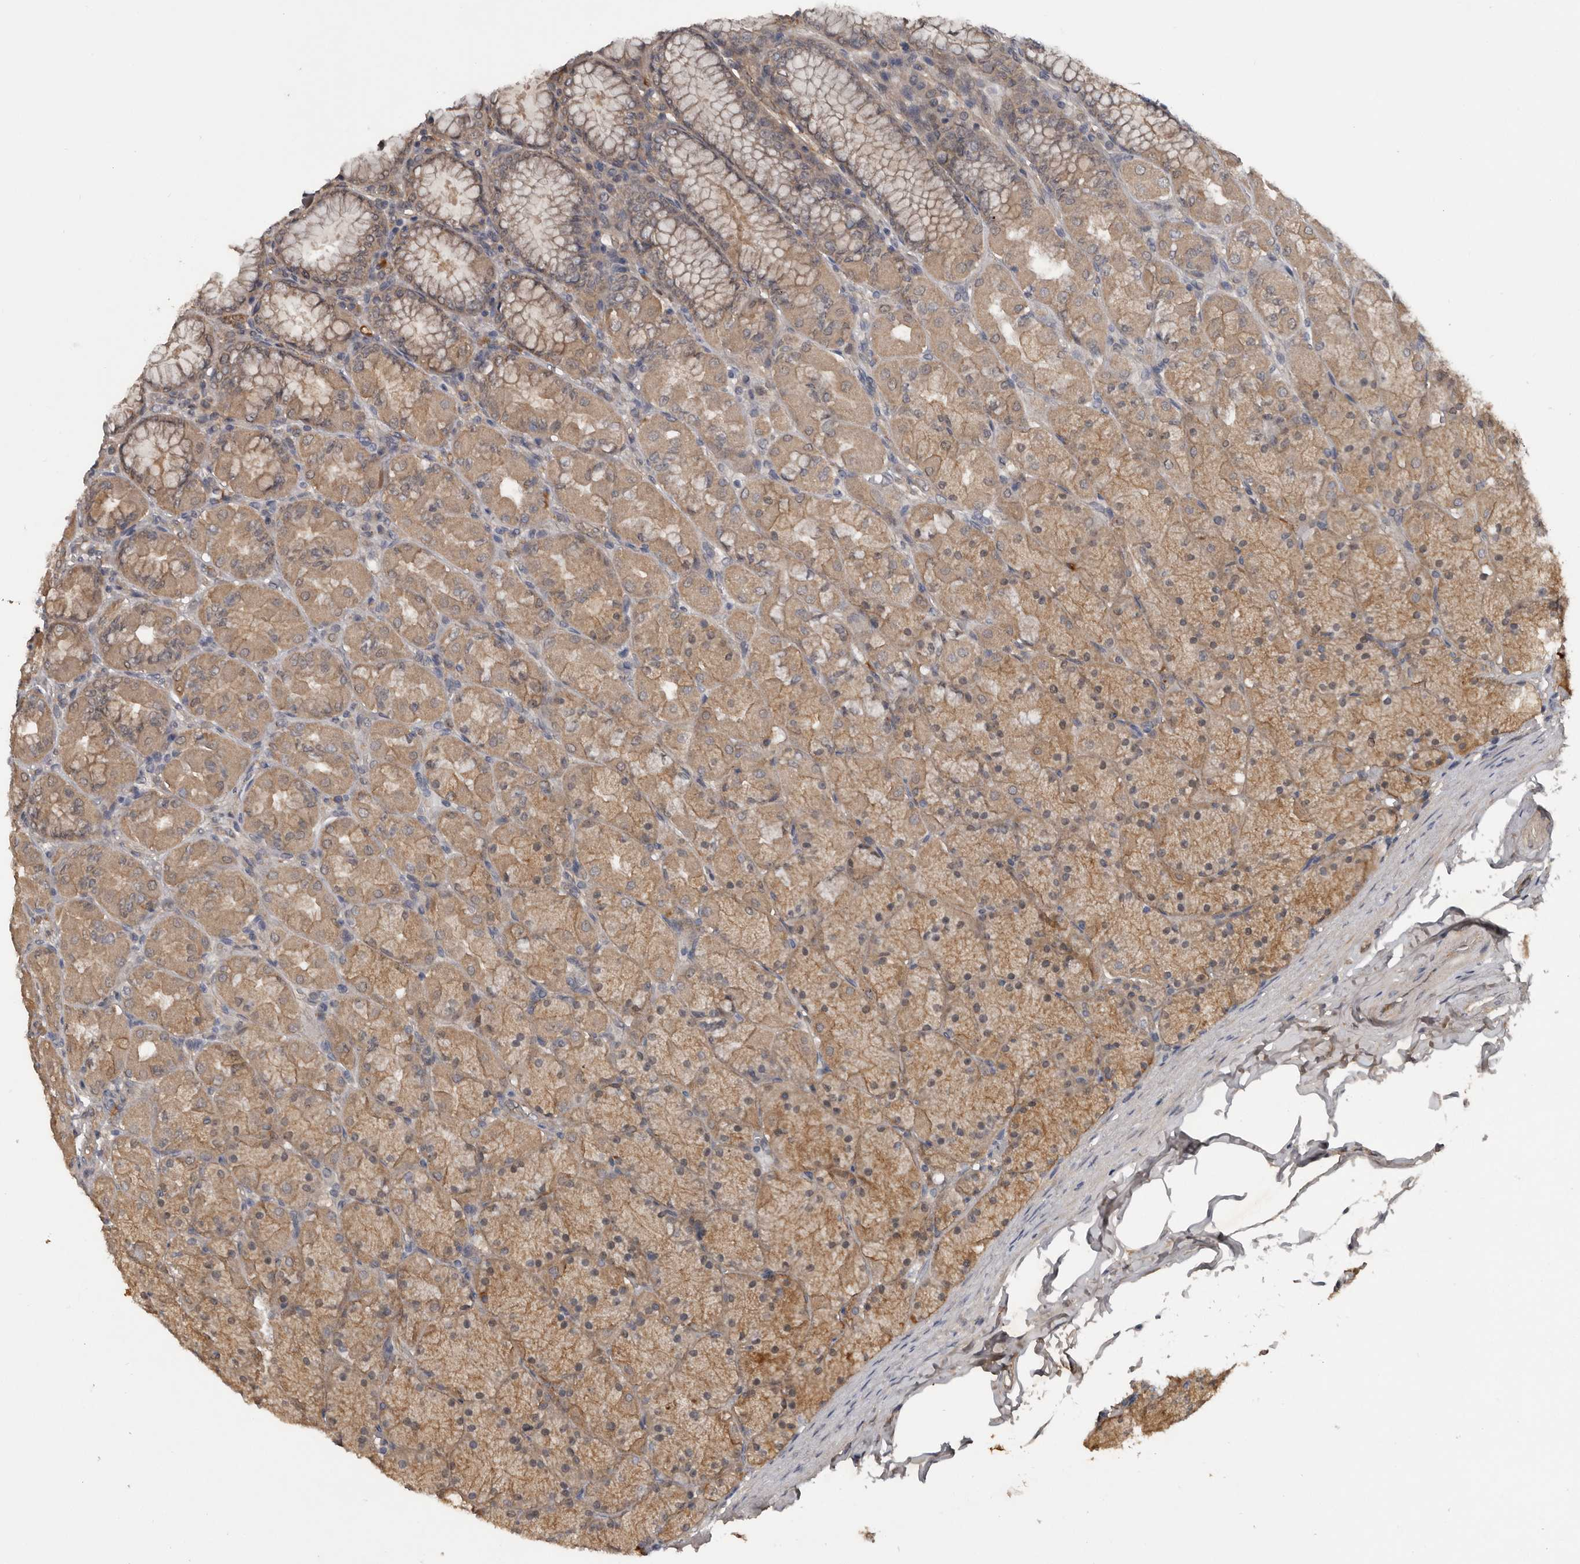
{"staining": {"intensity": "moderate", "quantity": ">75%", "location": "cytoplasmic/membranous"}, "tissue": "stomach", "cell_type": "Glandular cells", "image_type": "normal", "snomed": [{"axis": "morphology", "description": "Normal tissue, NOS"}, {"axis": "topography", "description": "Stomach, upper"}], "caption": "The histopathology image reveals a brown stain indicating the presence of a protein in the cytoplasmic/membranous of glandular cells in stomach. (DAB (3,3'-diaminobenzidine) = brown stain, brightfield microscopy at high magnification).", "gene": "DNAJB4", "patient": {"sex": "female", "age": 56}}